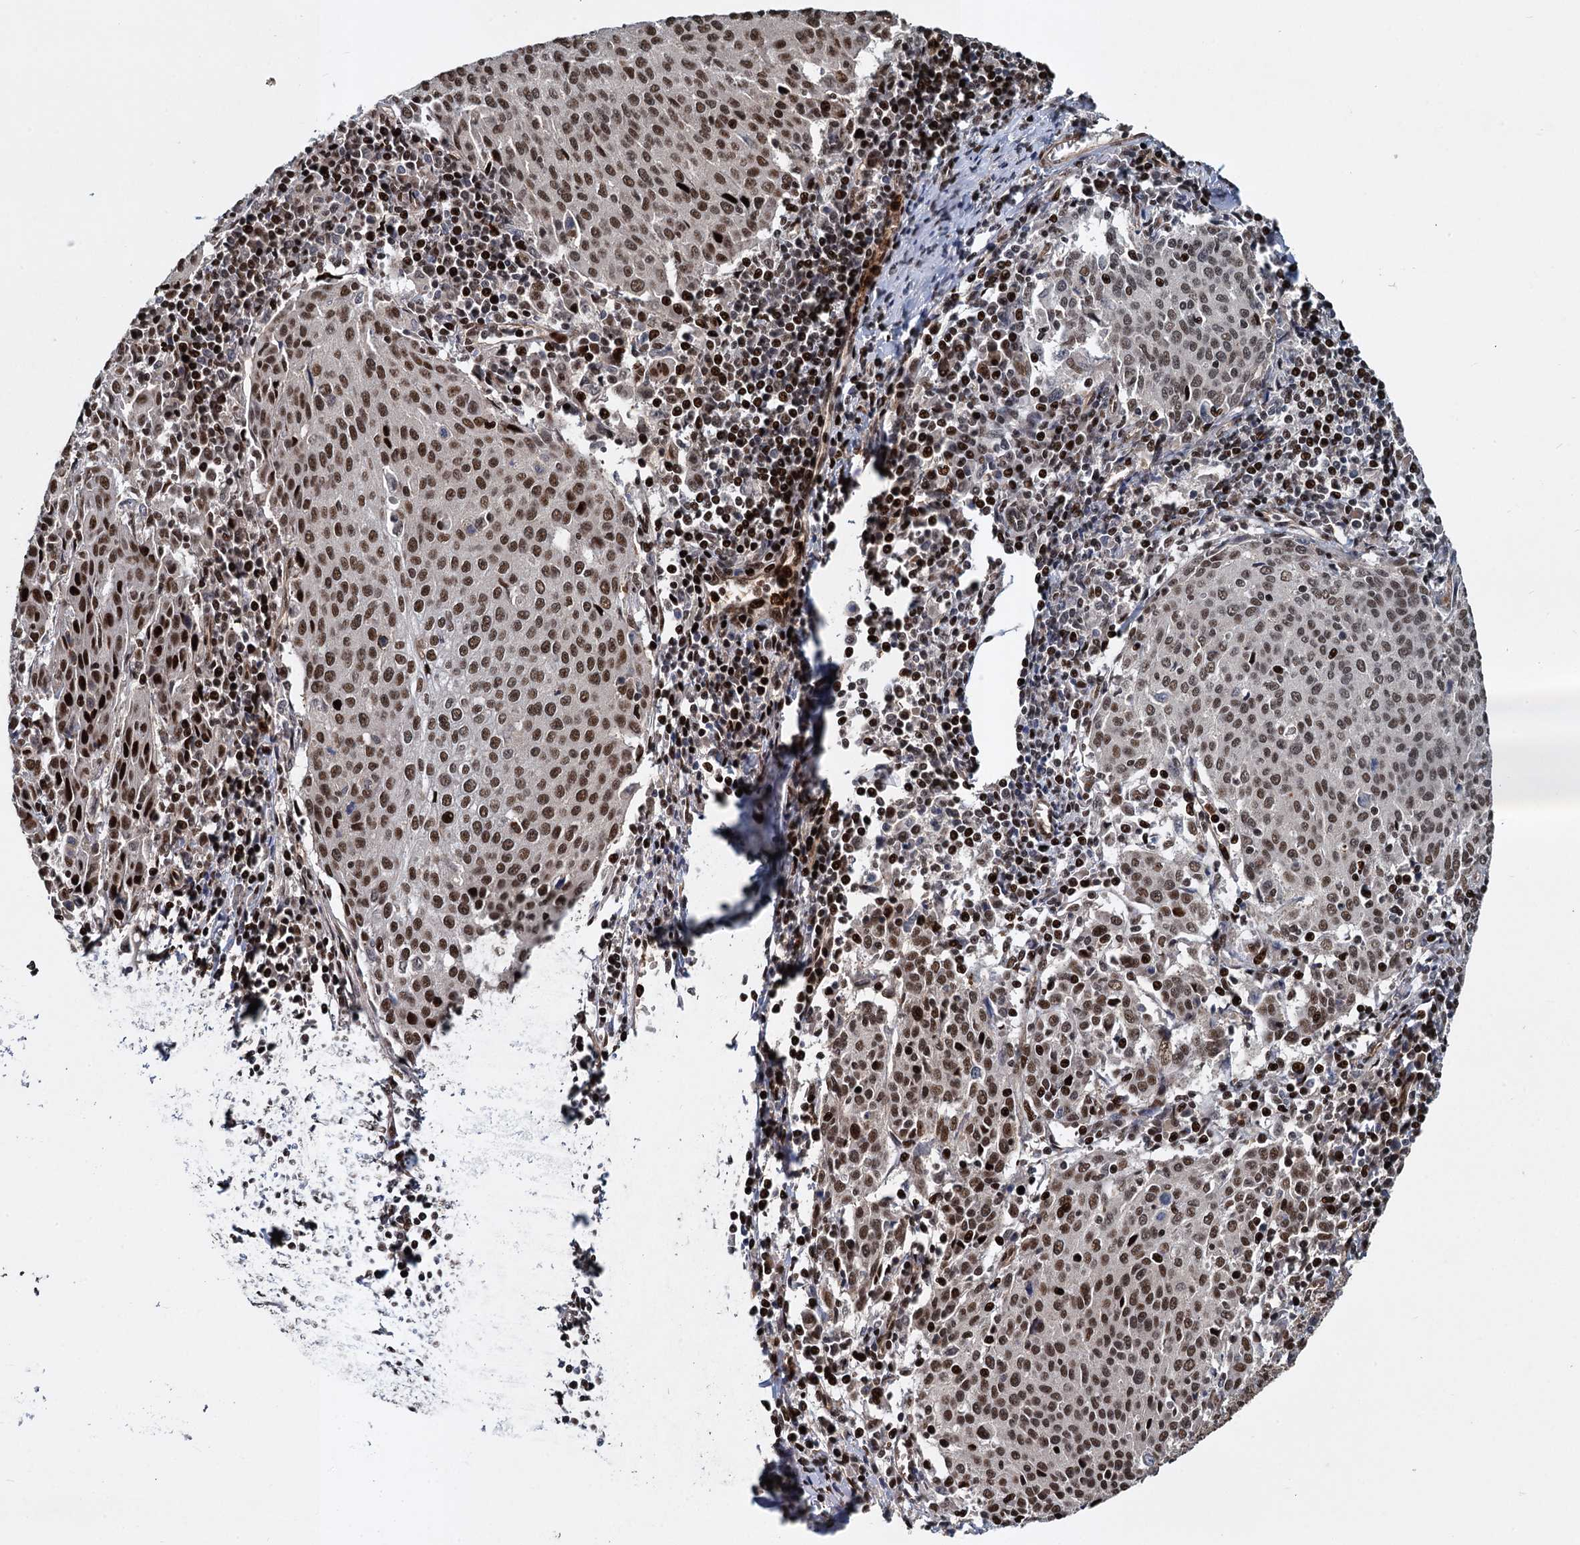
{"staining": {"intensity": "moderate", "quantity": ">75%", "location": "nuclear"}, "tissue": "cervical cancer", "cell_type": "Tumor cells", "image_type": "cancer", "snomed": [{"axis": "morphology", "description": "Squamous cell carcinoma, NOS"}, {"axis": "topography", "description": "Cervix"}], "caption": "This histopathology image shows immunohistochemistry (IHC) staining of human cervical cancer (squamous cell carcinoma), with medium moderate nuclear staining in approximately >75% of tumor cells.", "gene": "ANKRD49", "patient": {"sex": "female", "age": 46}}